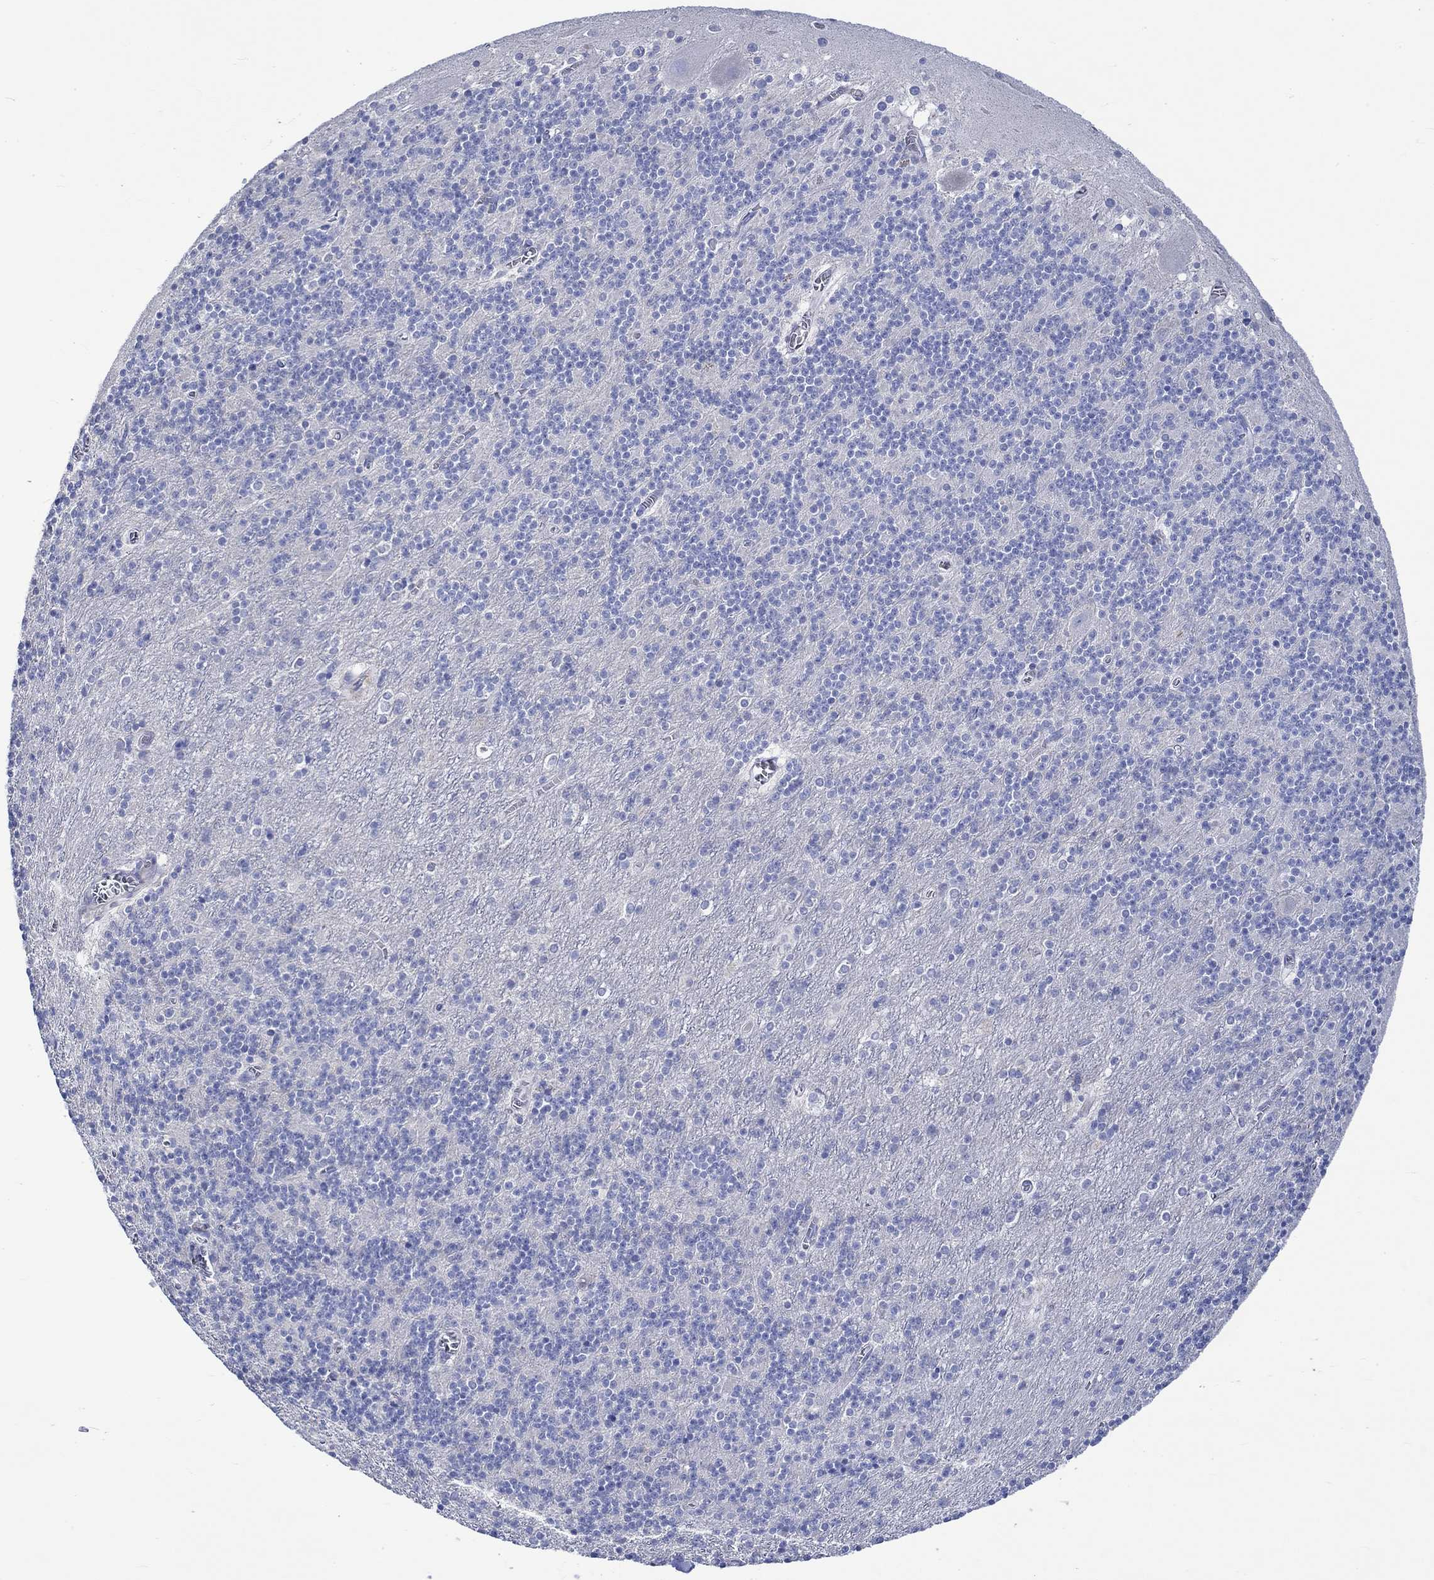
{"staining": {"intensity": "negative", "quantity": "none", "location": "none"}, "tissue": "cerebellum", "cell_type": "Cells in granular layer", "image_type": "normal", "snomed": [{"axis": "morphology", "description": "Normal tissue, NOS"}, {"axis": "topography", "description": "Cerebellum"}], "caption": "This is an immunohistochemistry photomicrograph of benign human cerebellum. There is no expression in cells in granular layer.", "gene": "NRIP3", "patient": {"sex": "male", "age": 70}}